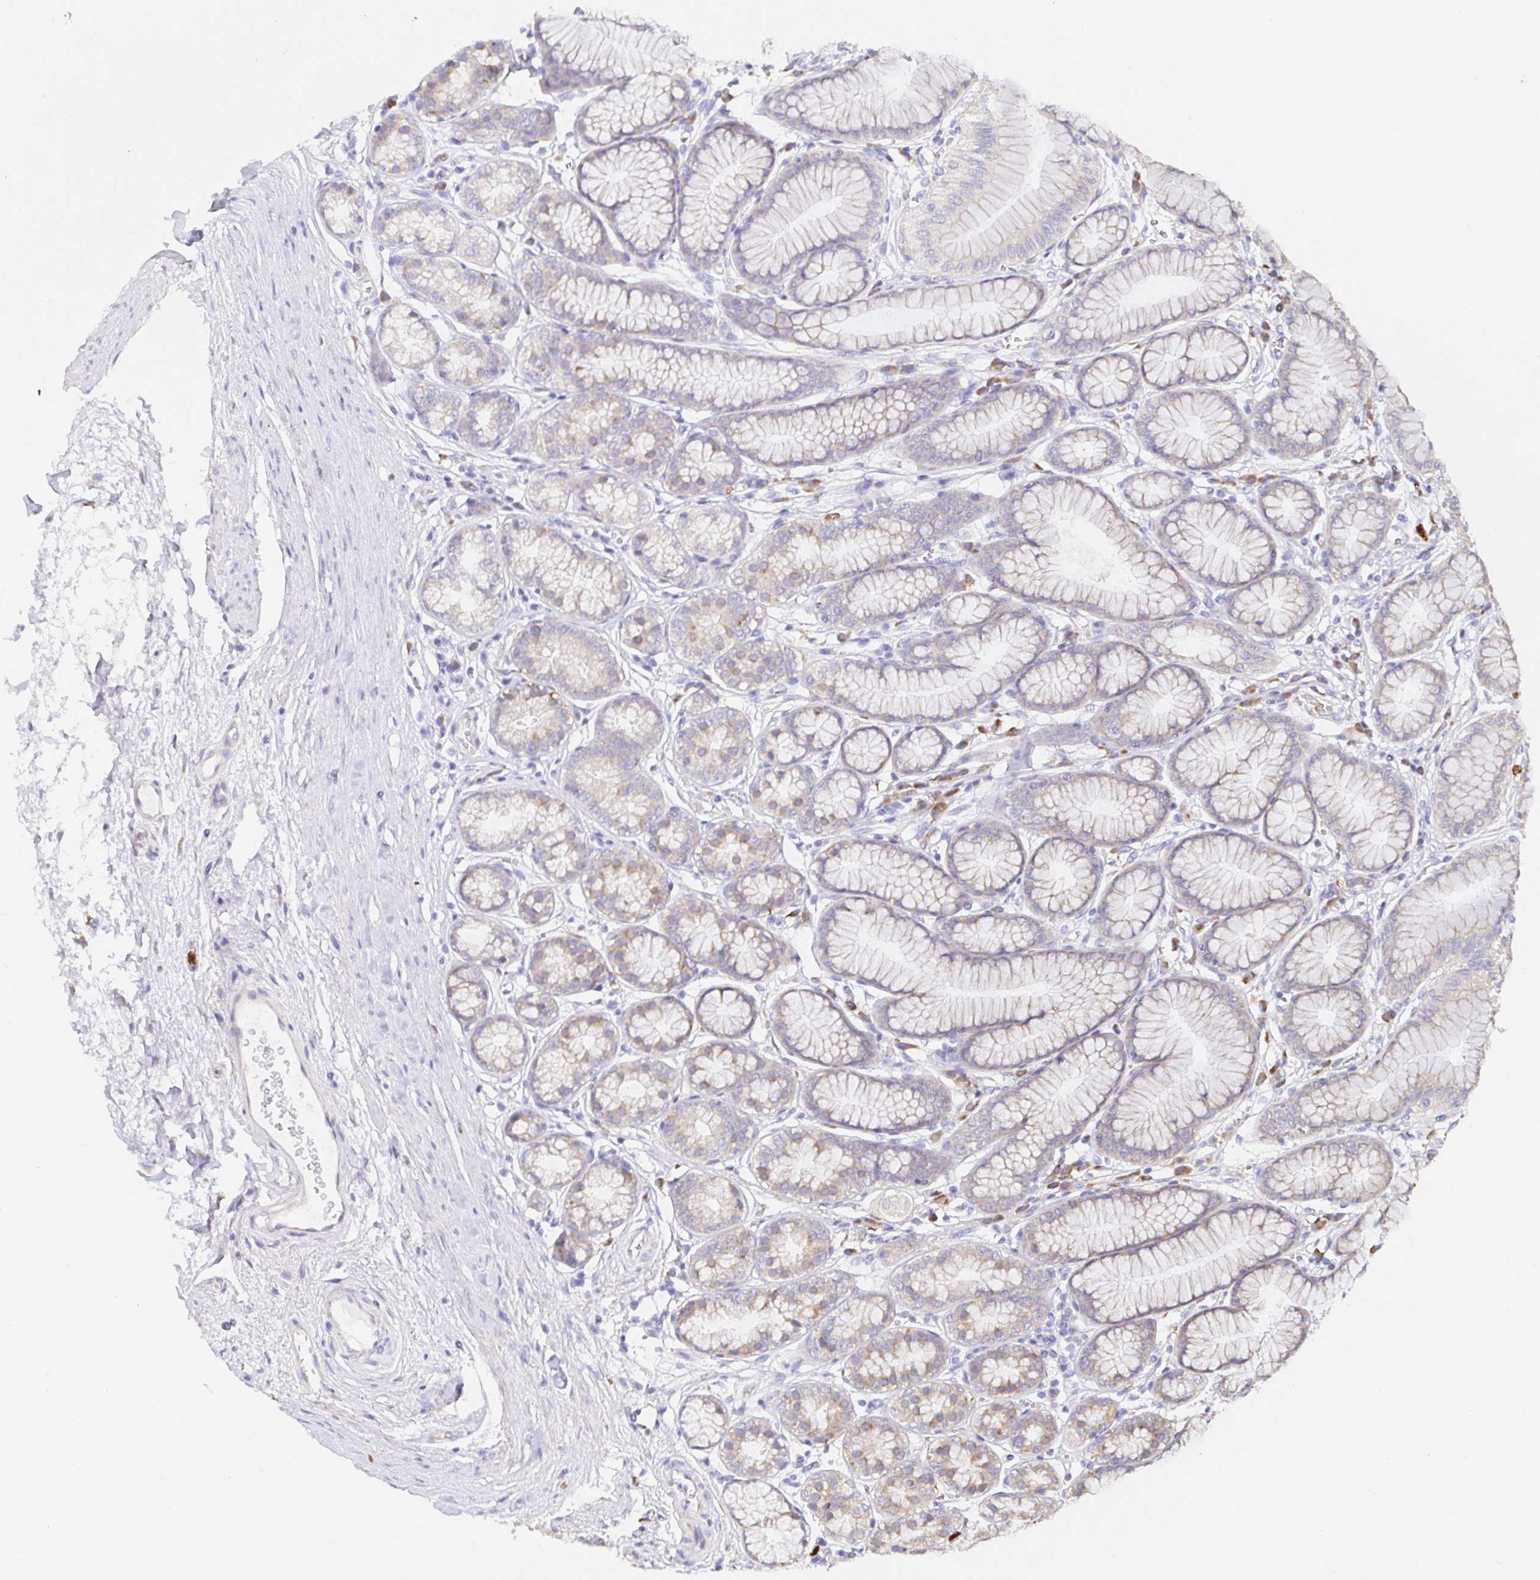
{"staining": {"intensity": "weak", "quantity": "<25%", "location": "cytoplasmic/membranous"}, "tissue": "stomach", "cell_type": "Glandular cells", "image_type": "normal", "snomed": [{"axis": "morphology", "description": "Normal tissue, NOS"}, {"axis": "topography", "description": "Stomach"}, {"axis": "topography", "description": "Stomach, lower"}], "caption": "DAB (3,3'-diaminobenzidine) immunohistochemical staining of unremarkable stomach exhibits no significant staining in glandular cells. Brightfield microscopy of IHC stained with DAB (3,3'-diaminobenzidine) (brown) and hematoxylin (blue), captured at high magnification.", "gene": "PDPK1", "patient": {"sex": "male", "age": 76}}